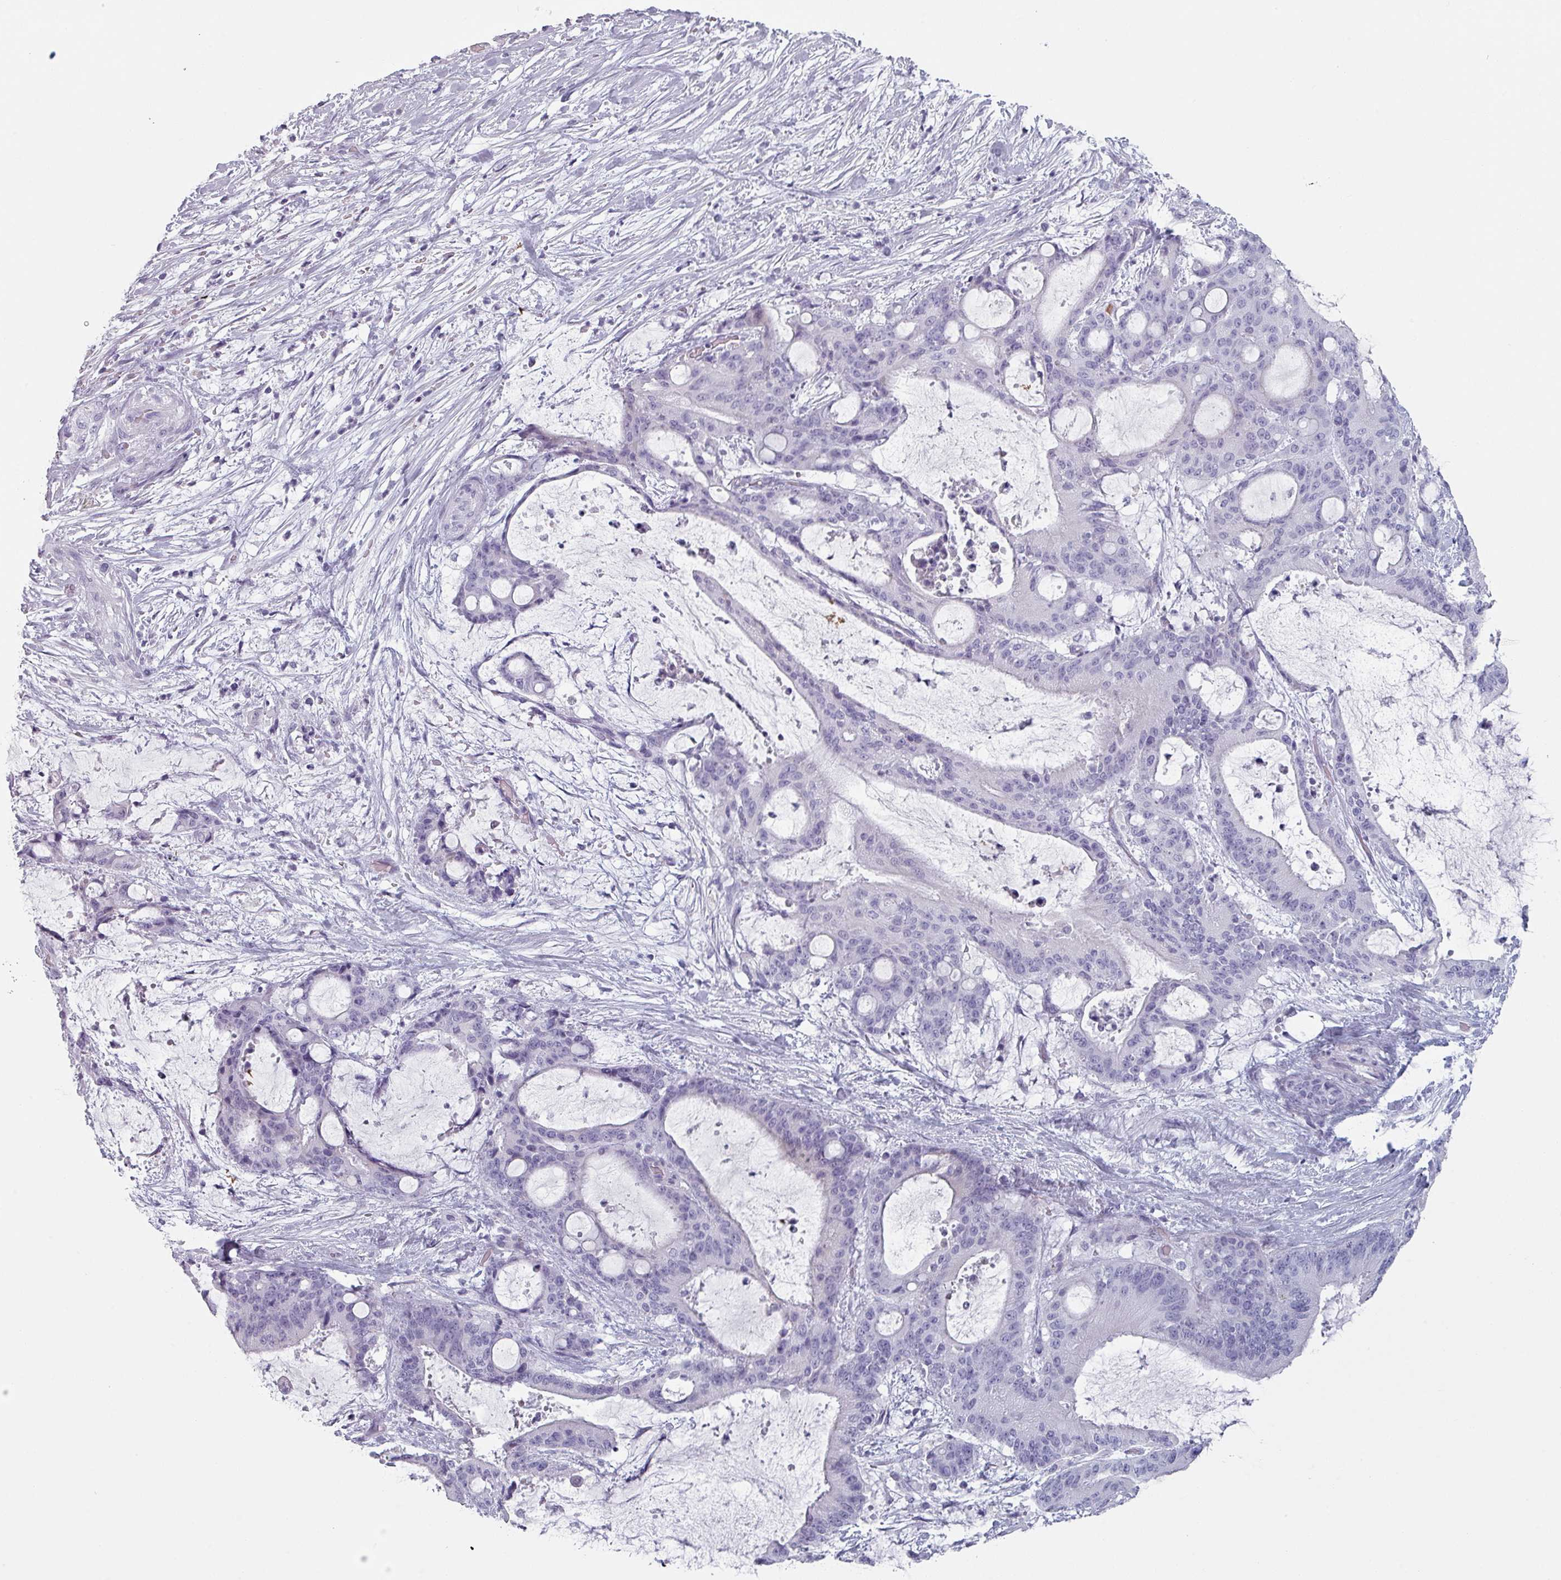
{"staining": {"intensity": "negative", "quantity": "none", "location": "none"}, "tissue": "liver cancer", "cell_type": "Tumor cells", "image_type": "cancer", "snomed": [{"axis": "morphology", "description": "Normal tissue, NOS"}, {"axis": "morphology", "description": "Cholangiocarcinoma"}, {"axis": "topography", "description": "Liver"}, {"axis": "topography", "description": "Peripheral nerve tissue"}], "caption": "Photomicrograph shows no protein positivity in tumor cells of liver cancer tissue. Nuclei are stained in blue.", "gene": "SLC35G2", "patient": {"sex": "female", "age": 73}}